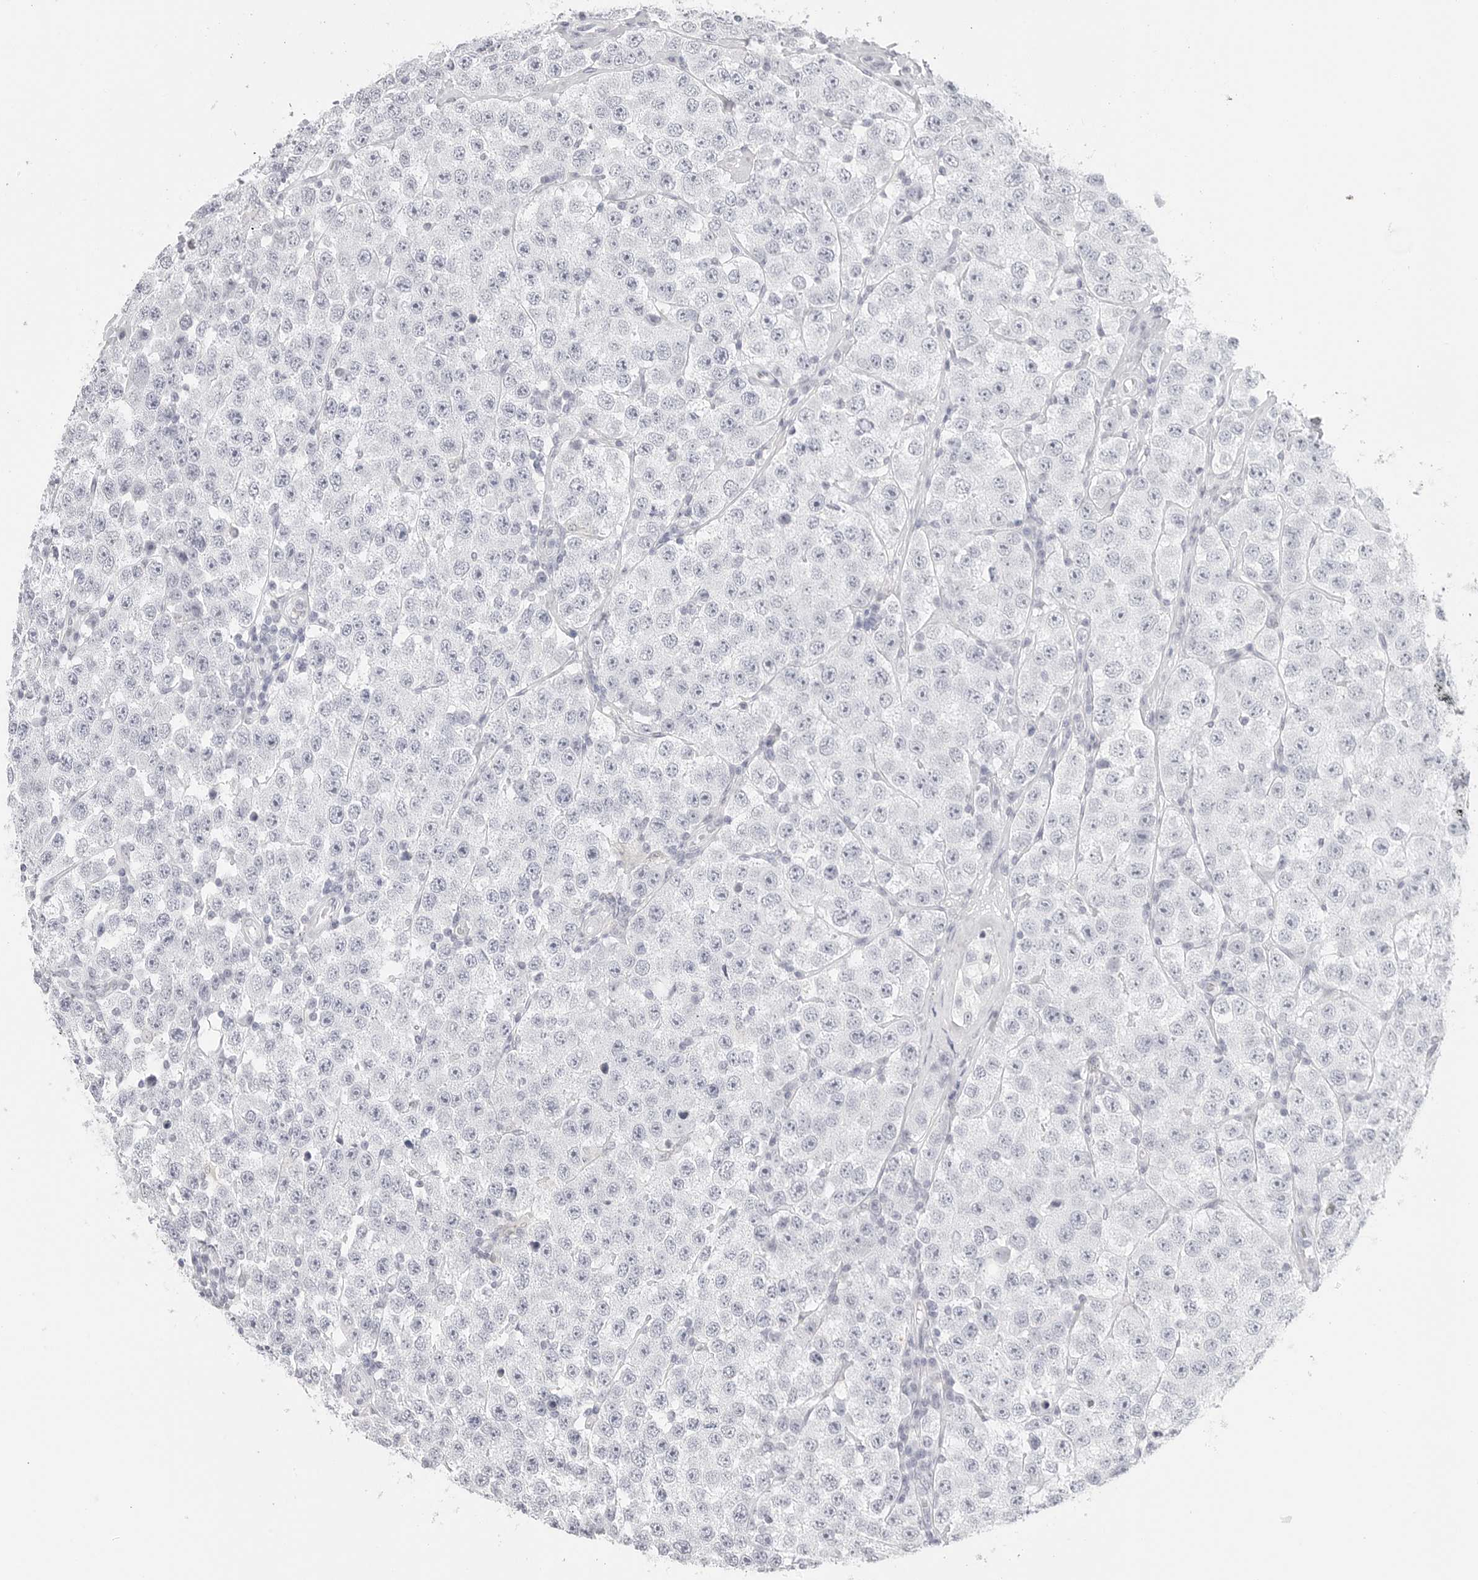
{"staining": {"intensity": "negative", "quantity": "none", "location": "none"}, "tissue": "testis cancer", "cell_type": "Tumor cells", "image_type": "cancer", "snomed": [{"axis": "morphology", "description": "Seminoma, NOS"}, {"axis": "topography", "description": "Testis"}], "caption": "A micrograph of human seminoma (testis) is negative for staining in tumor cells.", "gene": "HMGCS2", "patient": {"sex": "male", "age": 28}}